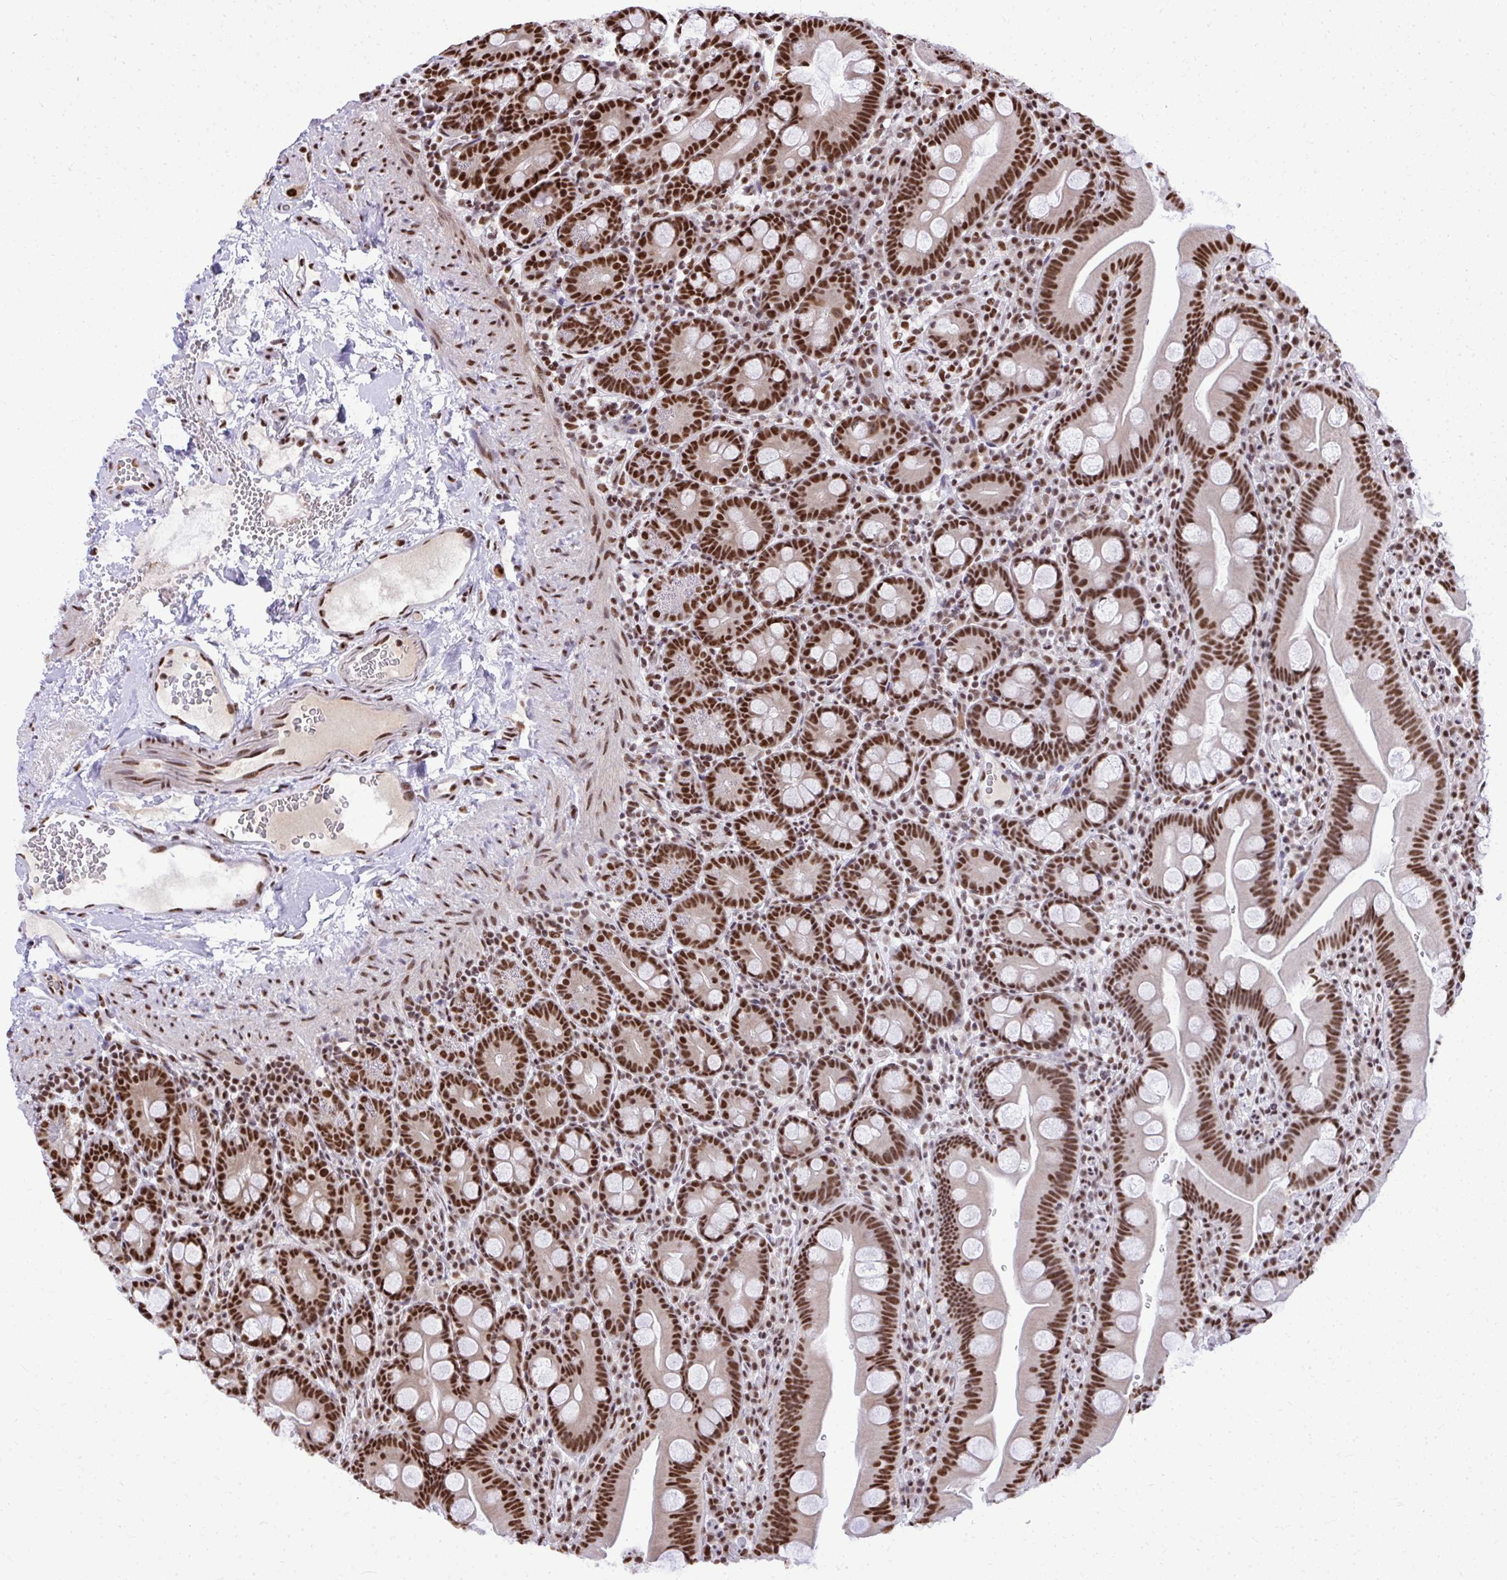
{"staining": {"intensity": "moderate", "quantity": ">75%", "location": "nuclear"}, "tissue": "small intestine", "cell_type": "Glandular cells", "image_type": "normal", "snomed": [{"axis": "morphology", "description": "Normal tissue, NOS"}, {"axis": "topography", "description": "Small intestine"}], "caption": "IHC staining of benign small intestine, which shows medium levels of moderate nuclear staining in approximately >75% of glandular cells indicating moderate nuclear protein positivity. The staining was performed using DAB (brown) for protein detection and nuclei were counterstained in hematoxylin (blue).", "gene": "PRPF19", "patient": {"sex": "female", "age": 68}}